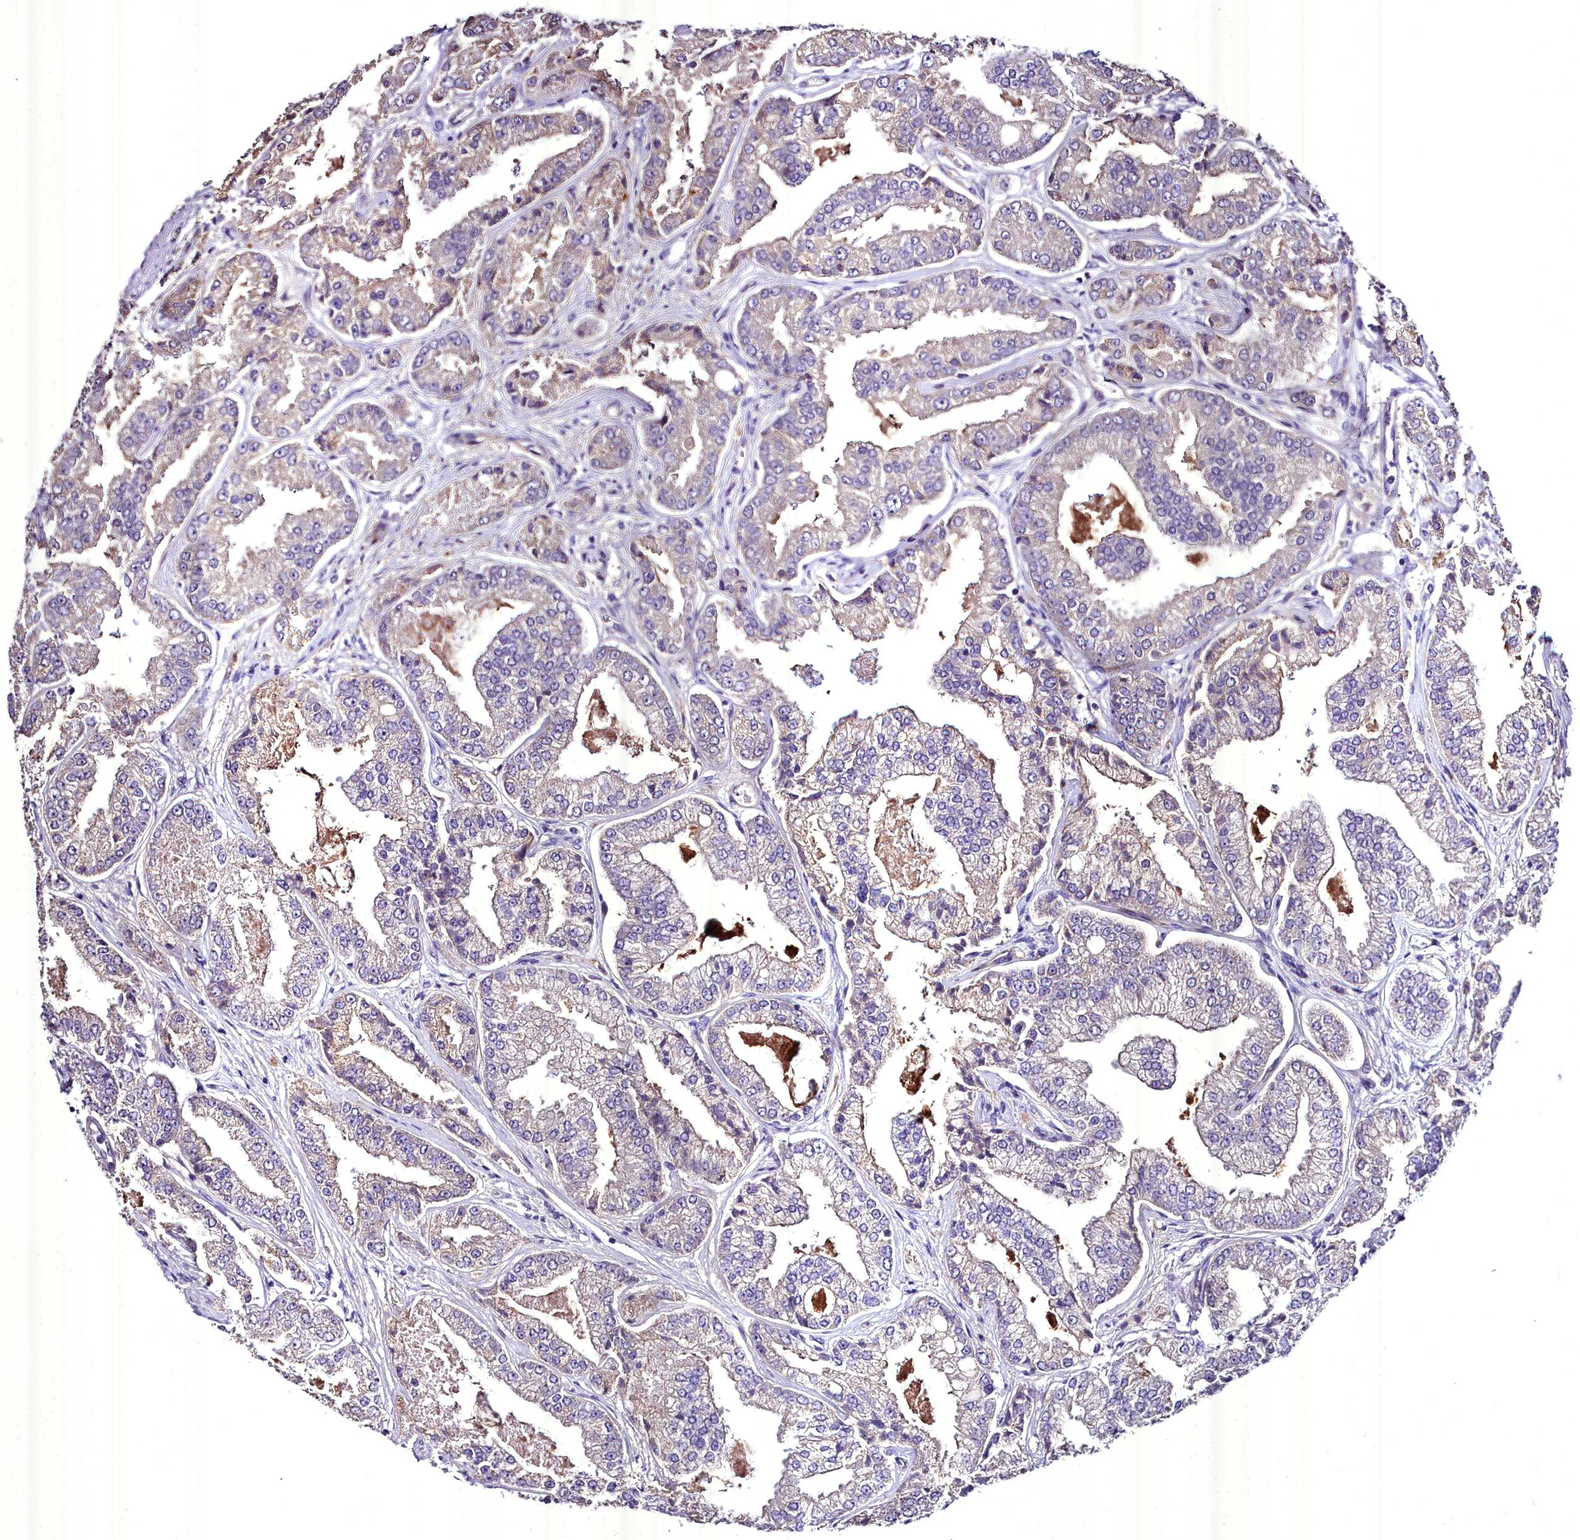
{"staining": {"intensity": "negative", "quantity": "none", "location": "none"}, "tissue": "prostate cancer", "cell_type": "Tumor cells", "image_type": "cancer", "snomed": [{"axis": "morphology", "description": "Adenocarcinoma, High grade"}, {"axis": "topography", "description": "Prostate"}], "caption": "High power microscopy micrograph of an immunohistochemistry photomicrograph of adenocarcinoma (high-grade) (prostate), revealing no significant expression in tumor cells. The staining is performed using DAB (3,3'-diaminobenzidine) brown chromogen with nuclei counter-stained in using hematoxylin.", "gene": "MS4A18", "patient": {"sex": "male", "age": 71}}